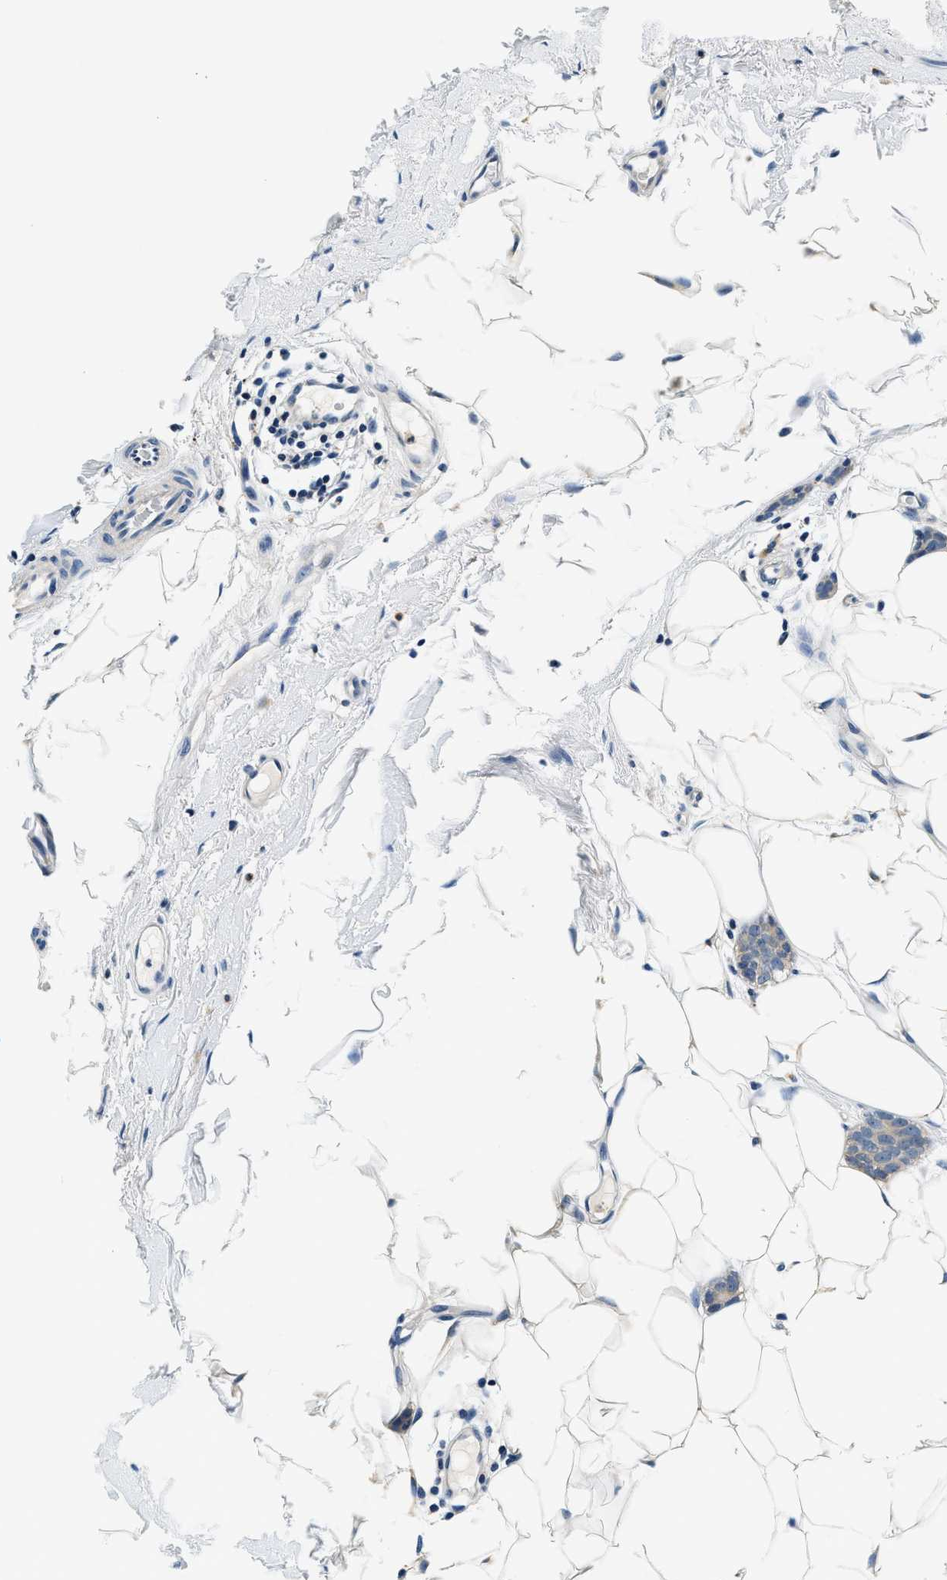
{"staining": {"intensity": "negative", "quantity": "none", "location": "none"}, "tissue": "breast cancer", "cell_type": "Tumor cells", "image_type": "cancer", "snomed": [{"axis": "morphology", "description": "Lobular carcinoma"}, {"axis": "topography", "description": "Skin"}, {"axis": "topography", "description": "Breast"}], "caption": "Human breast cancer (lobular carcinoma) stained for a protein using IHC reveals no staining in tumor cells.", "gene": "RESF1", "patient": {"sex": "female", "age": 46}}